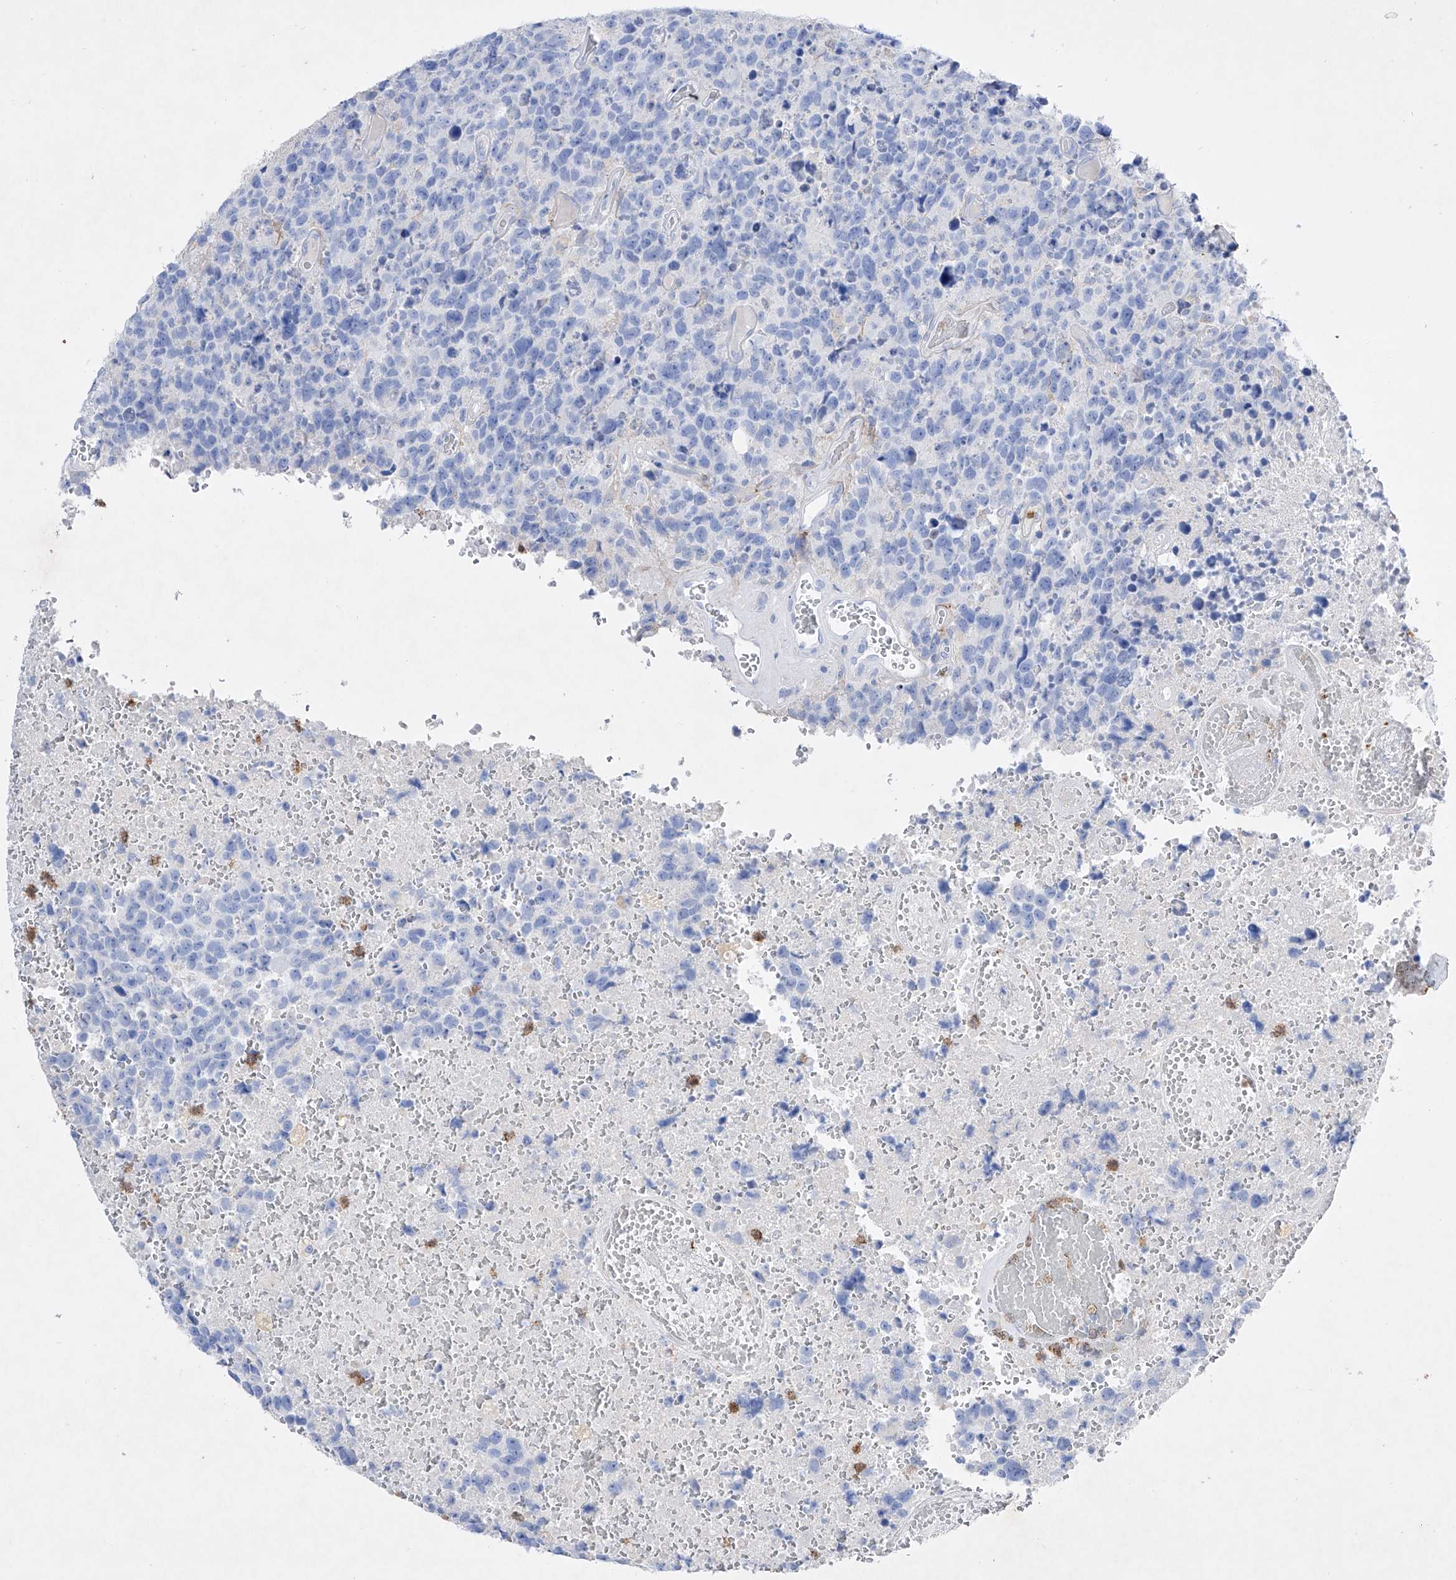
{"staining": {"intensity": "negative", "quantity": "none", "location": "none"}, "tissue": "glioma", "cell_type": "Tumor cells", "image_type": "cancer", "snomed": [{"axis": "morphology", "description": "Glioma, malignant, High grade"}, {"axis": "topography", "description": "Brain"}], "caption": "Tumor cells are negative for protein expression in human malignant high-grade glioma. (DAB IHC with hematoxylin counter stain).", "gene": "TM7SF2", "patient": {"sex": "male", "age": 69}}